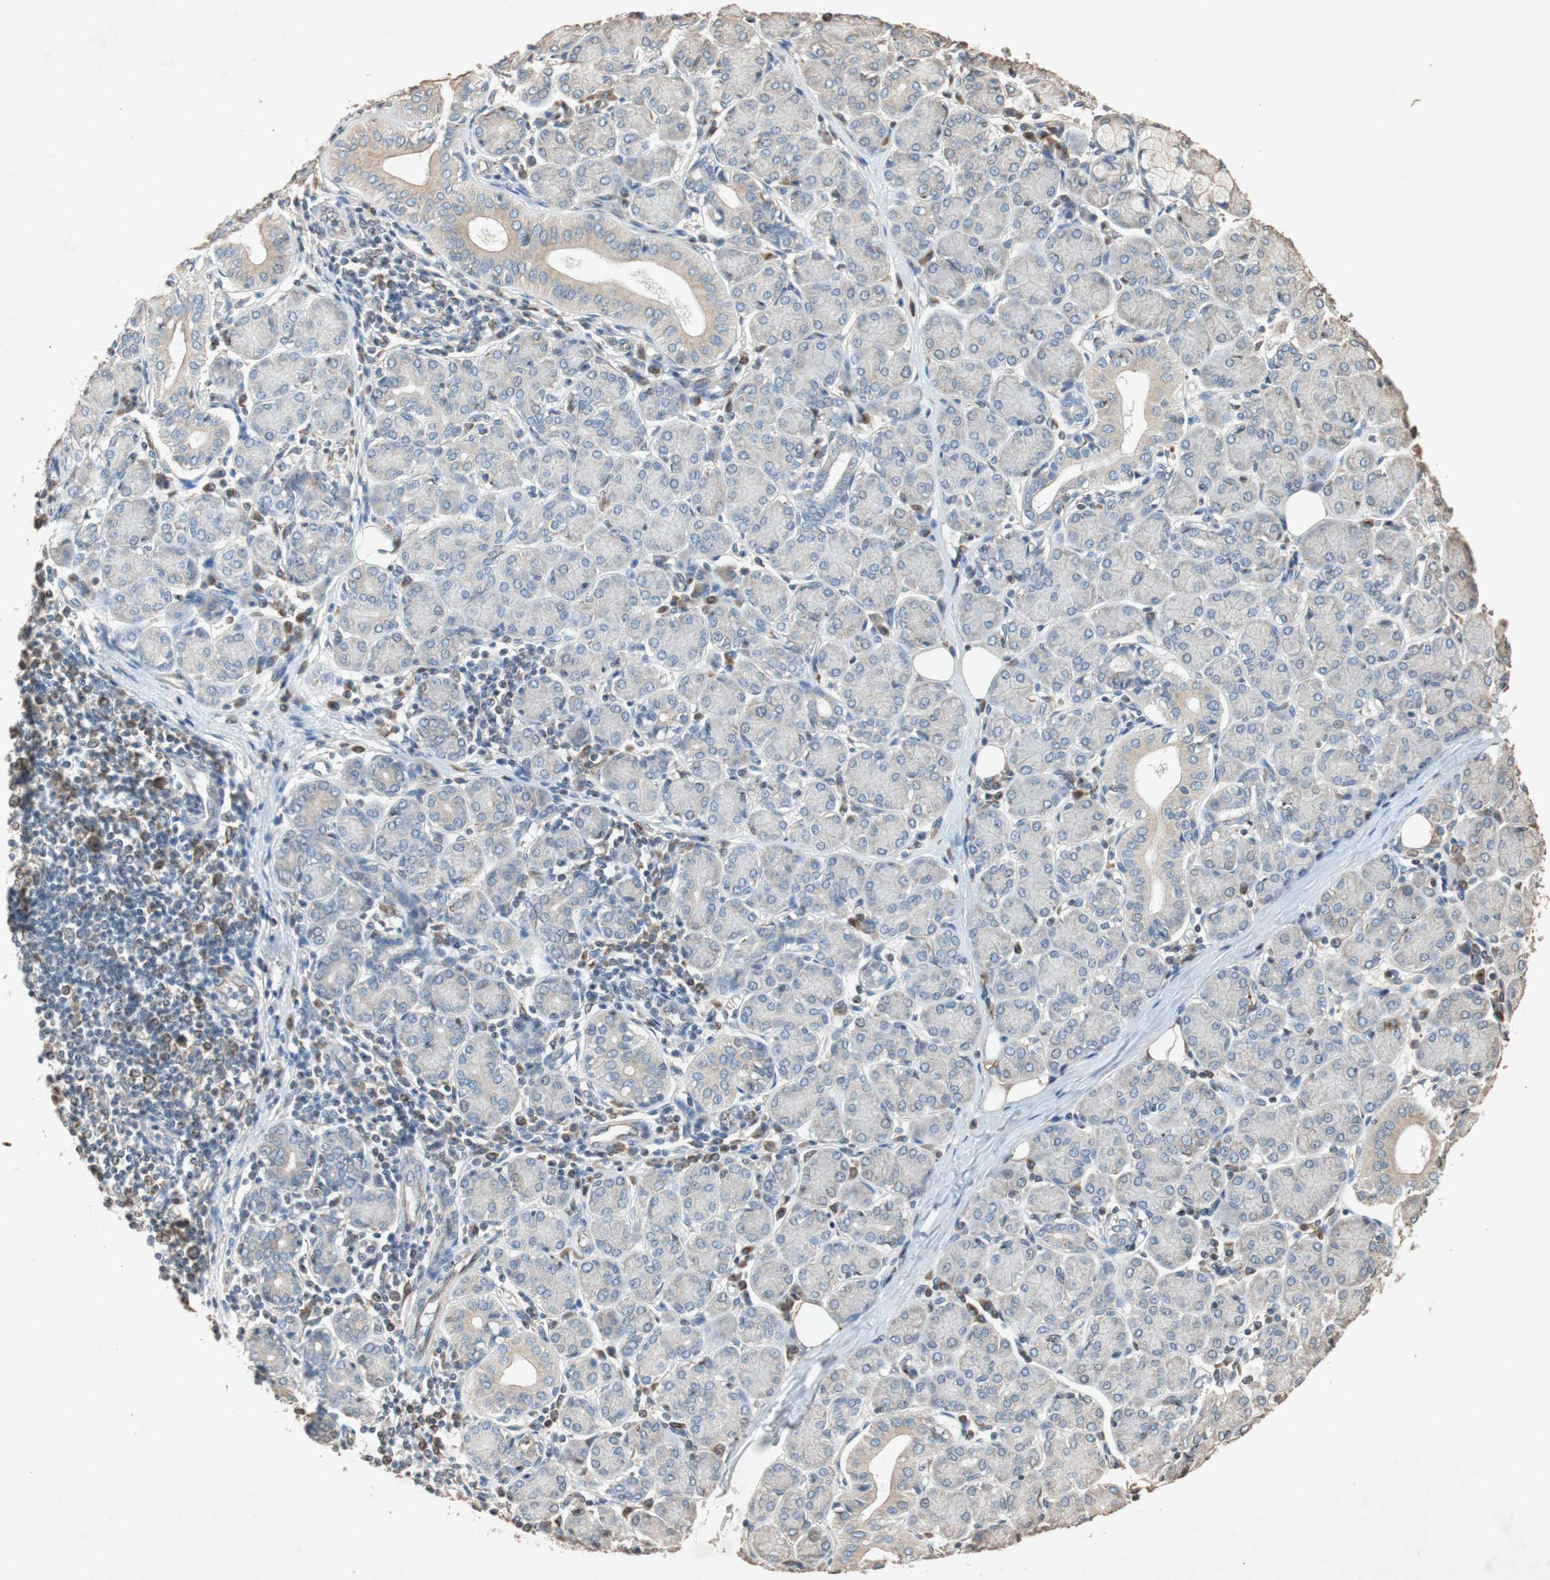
{"staining": {"intensity": "moderate", "quantity": ">75%", "location": "cytoplasmic/membranous,nuclear"}, "tissue": "salivary gland", "cell_type": "Glandular cells", "image_type": "normal", "snomed": [{"axis": "morphology", "description": "Normal tissue, NOS"}, {"axis": "morphology", "description": "Inflammation, NOS"}, {"axis": "topography", "description": "Lymph node"}, {"axis": "topography", "description": "Salivary gland"}], "caption": "High-power microscopy captured an immunohistochemistry (IHC) micrograph of benign salivary gland, revealing moderate cytoplasmic/membranous,nuclear expression in about >75% of glandular cells. The staining was performed using DAB (3,3'-diaminobenzidine), with brown indicating positive protein expression. Nuclei are stained blue with hematoxylin.", "gene": "TUBB", "patient": {"sex": "male", "age": 3}}